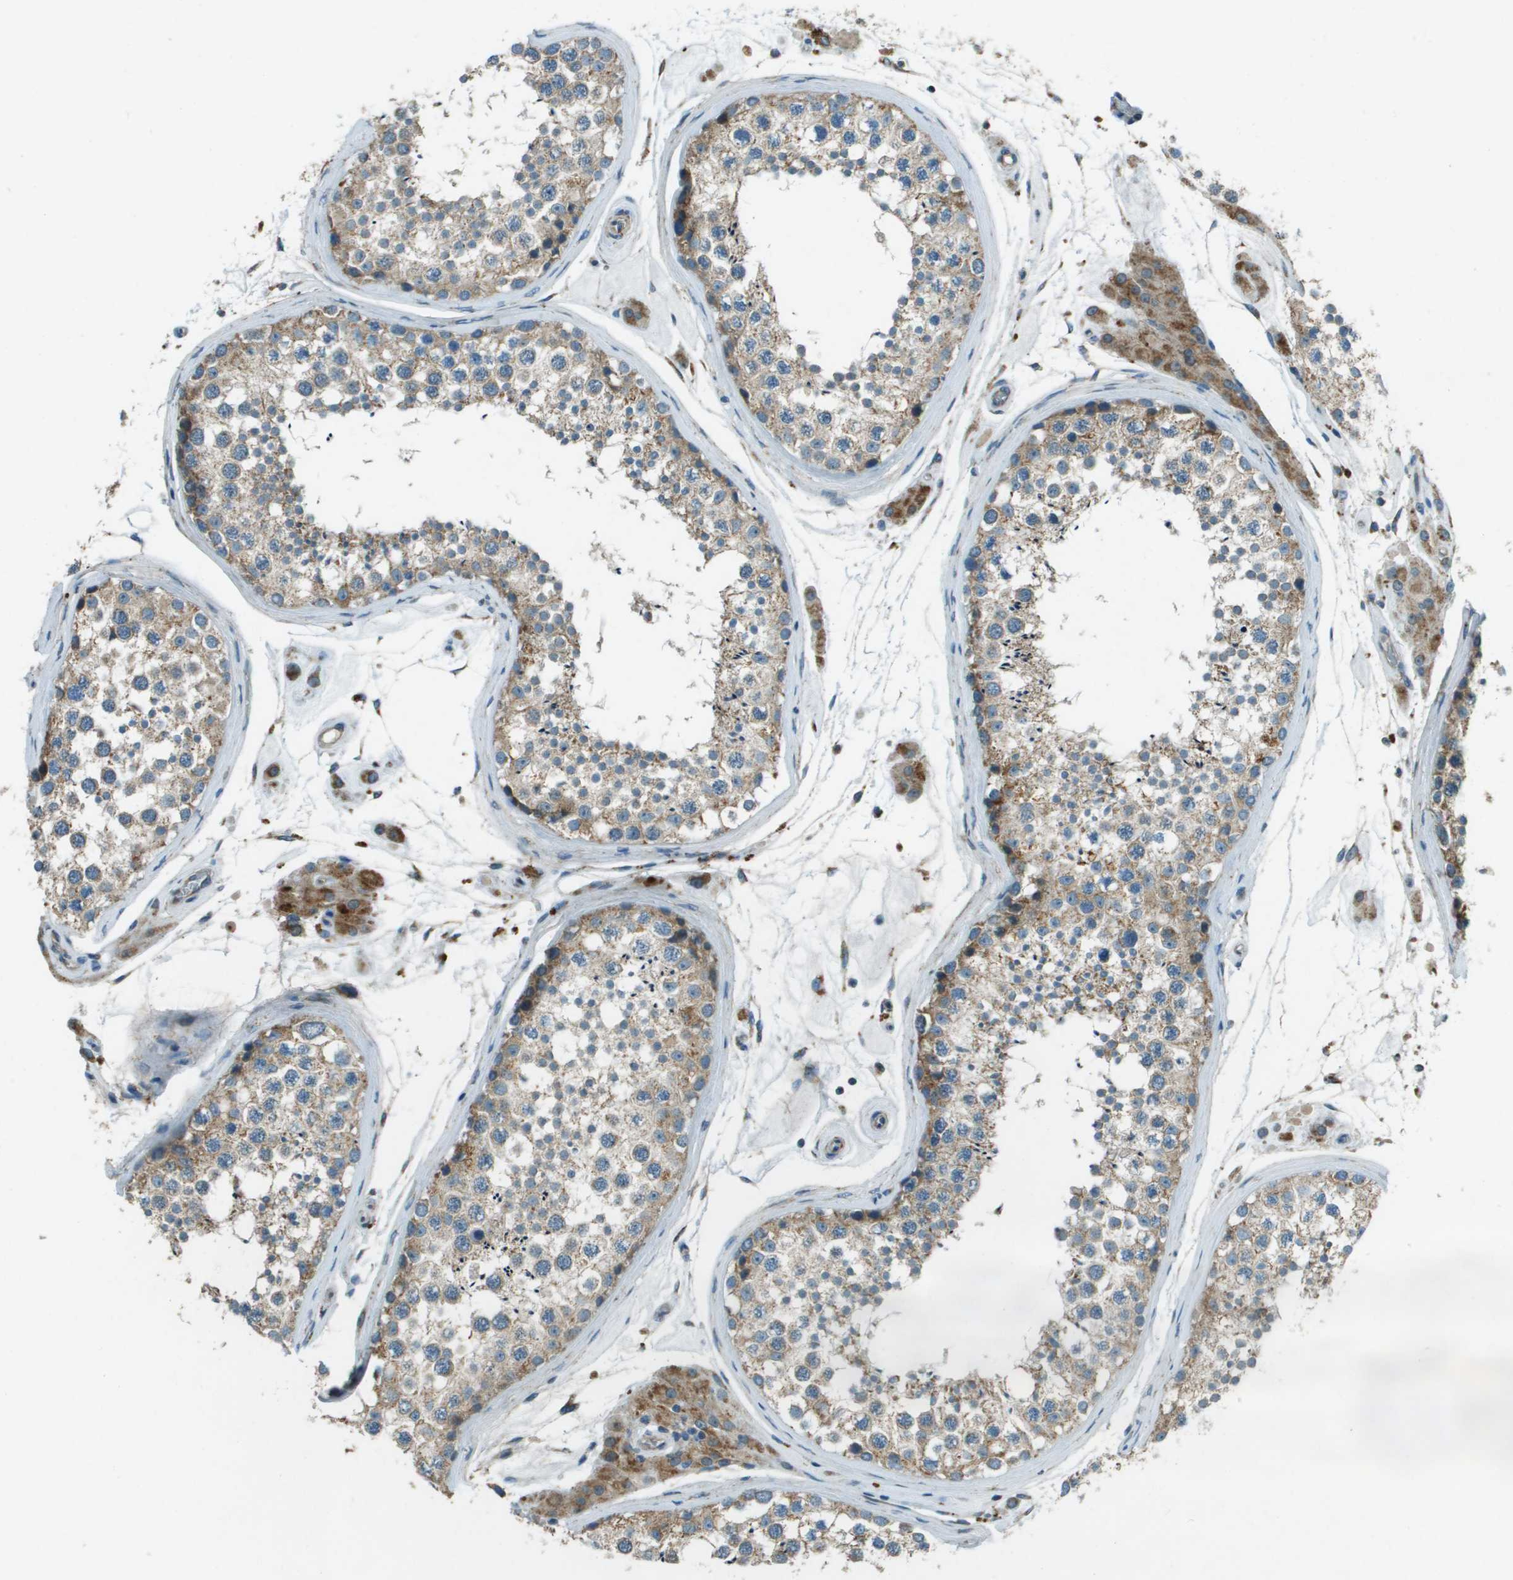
{"staining": {"intensity": "weak", "quantity": ">75%", "location": "cytoplasmic/membranous"}, "tissue": "testis", "cell_type": "Cells in seminiferous ducts", "image_type": "normal", "snomed": [{"axis": "morphology", "description": "Normal tissue, NOS"}, {"axis": "topography", "description": "Testis"}], "caption": "Testis was stained to show a protein in brown. There is low levels of weak cytoplasmic/membranous expression in about >75% of cells in seminiferous ducts.", "gene": "MIGA1", "patient": {"sex": "male", "age": 46}}